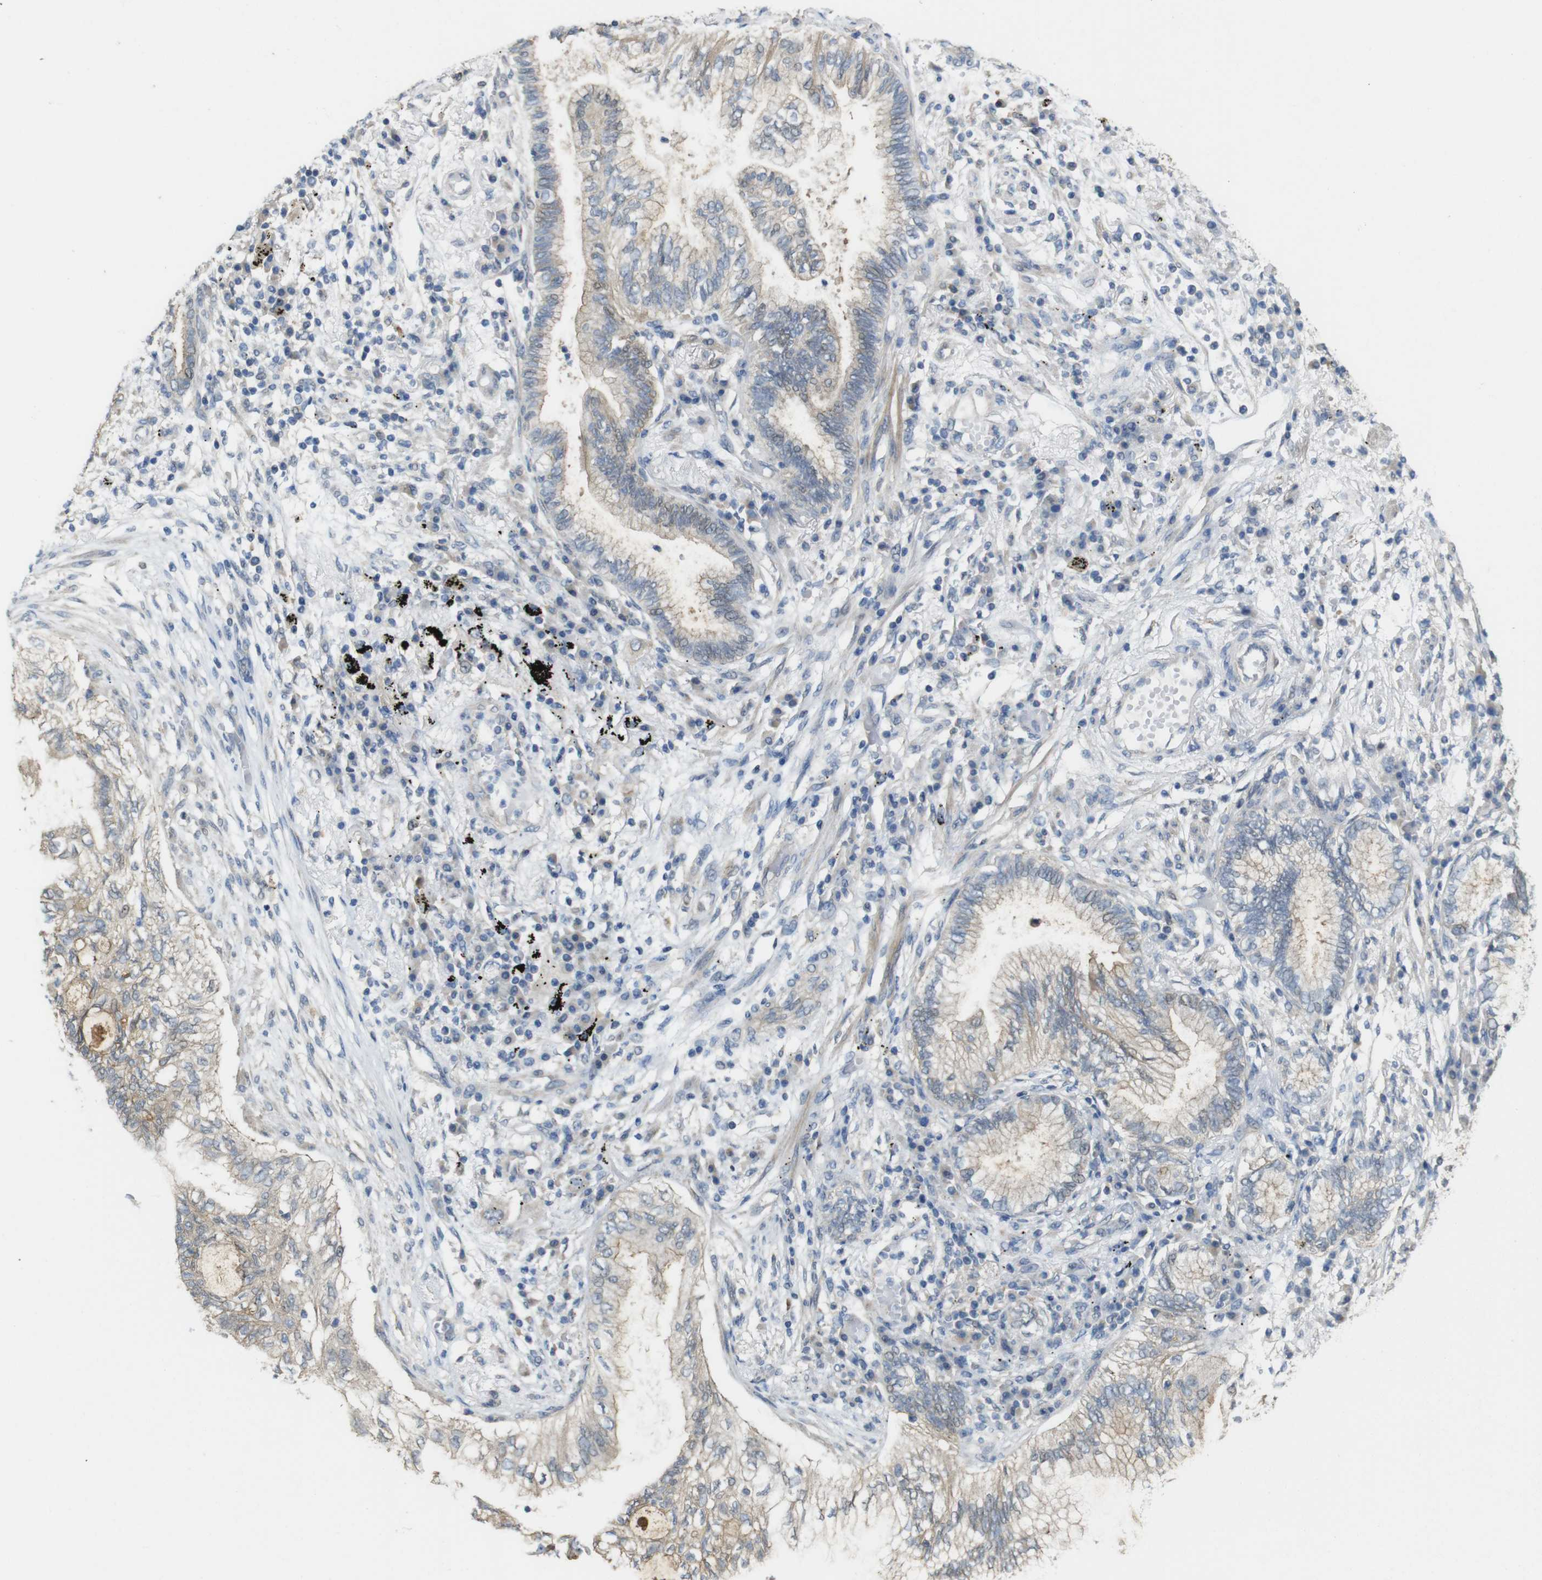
{"staining": {"intensity": "weak", "quantity": "25%-75%", "location": "cytoplasmic/membranous"}, "tissue": "lung cancer", "cell_type": "Tumor cells", "image_type": "cancer", "snomed": [{"axis": "morphology", "description": "Normal tissue, NOS"}, {"axis": "morphology", "description": "Adenocarcinoma, NOS"}, {"axis": "topography", "description": "Bronchus"}, {"axis": "topography", "description": "Lung"}], "caption": "Lung cancer stained with DAB (3,3'-diaminobenzidine) immunohistochemistry reveals low levels of weak cytoplasmic/membranous expression in approximately 25%-75% of tumor cells.", "gene": "CDC34", "patient": {"sex": "female", "age": 70}}